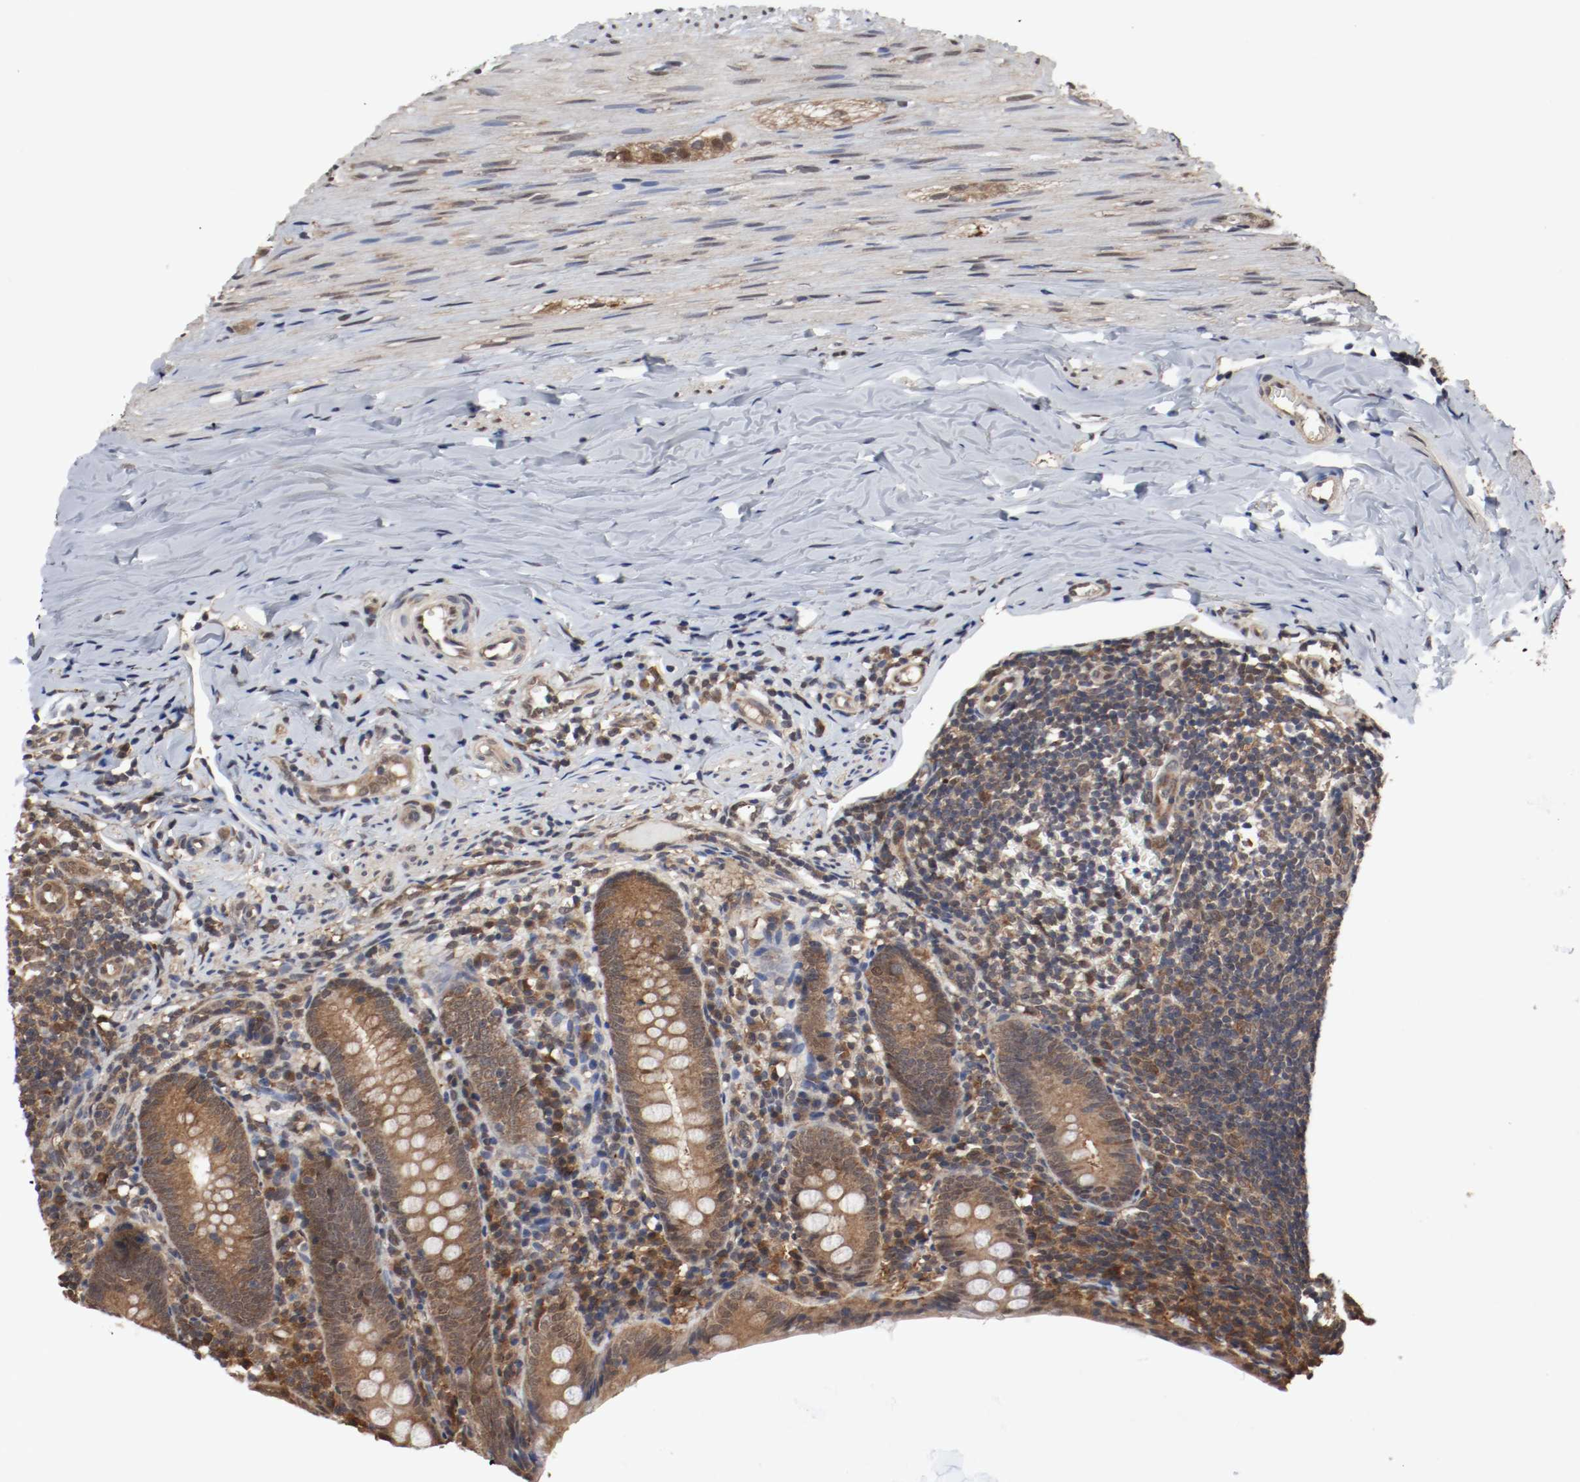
{"staining": {"intensity": "moderate", "quantity": ">75%", "location": "cytoplasmic/membranous,nuclear"}, "tissue": "appendix", "cell_type": "Glandular cells", "image_type": "normal", "snomed": [{"axis": "morphology", "description": "Normal tissue, NOS"}, {"axis": "topography", "description": "Appendix"}], "caption": "The immunohistochemical stain highlights moderate cytoplasmic/membranous,nuclear positivity in glandular cells of benign appendix. (DAB = brown stain, brightfield microscopy at high magnification).", "gene": "AFG3L2", "patient": {"sex": "female", "age": 10}}